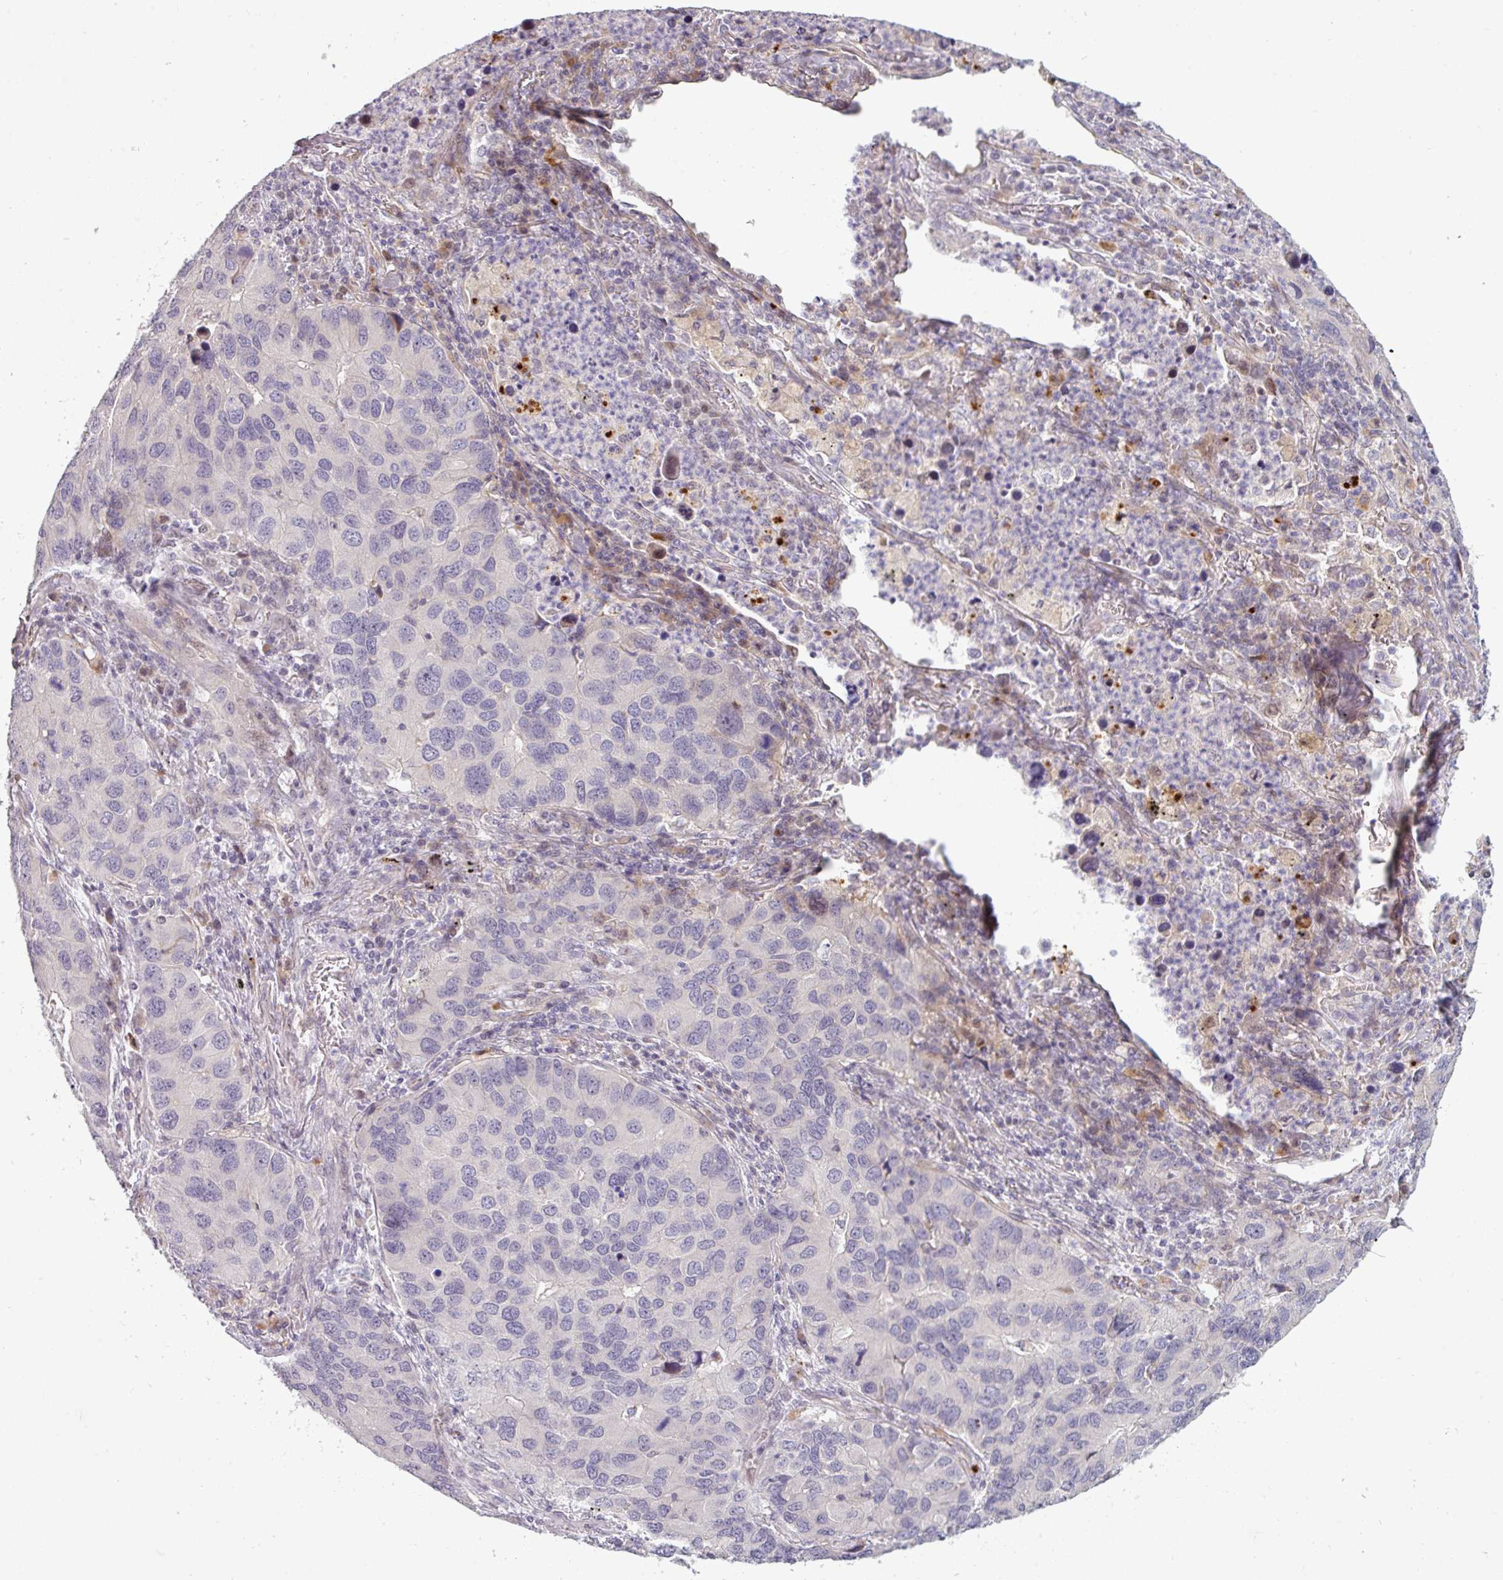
{"staining": {"intensity": "negative", "quantity": "none", "location": "none"}, "tissue": "lung cancer", "cell_type": "Tumor cells", "image_type": "cancer", "snomed": [{"axis": "morphology", "description": "Aneuploidy"}, {"axis": "morphology", "description": "Adenocarcinoma, NOS"}, {"axis": "topography", "description": "Lymph node"}, {"axis": "topography", "description": "Lung"}], "caption": "Human lung cancer stained for a protein using immunohistochemistry (IHC) exhibits no positivity in tumor cells.", "gene": "C2orf16", "patient": {"sex": "female", "age": 74}}